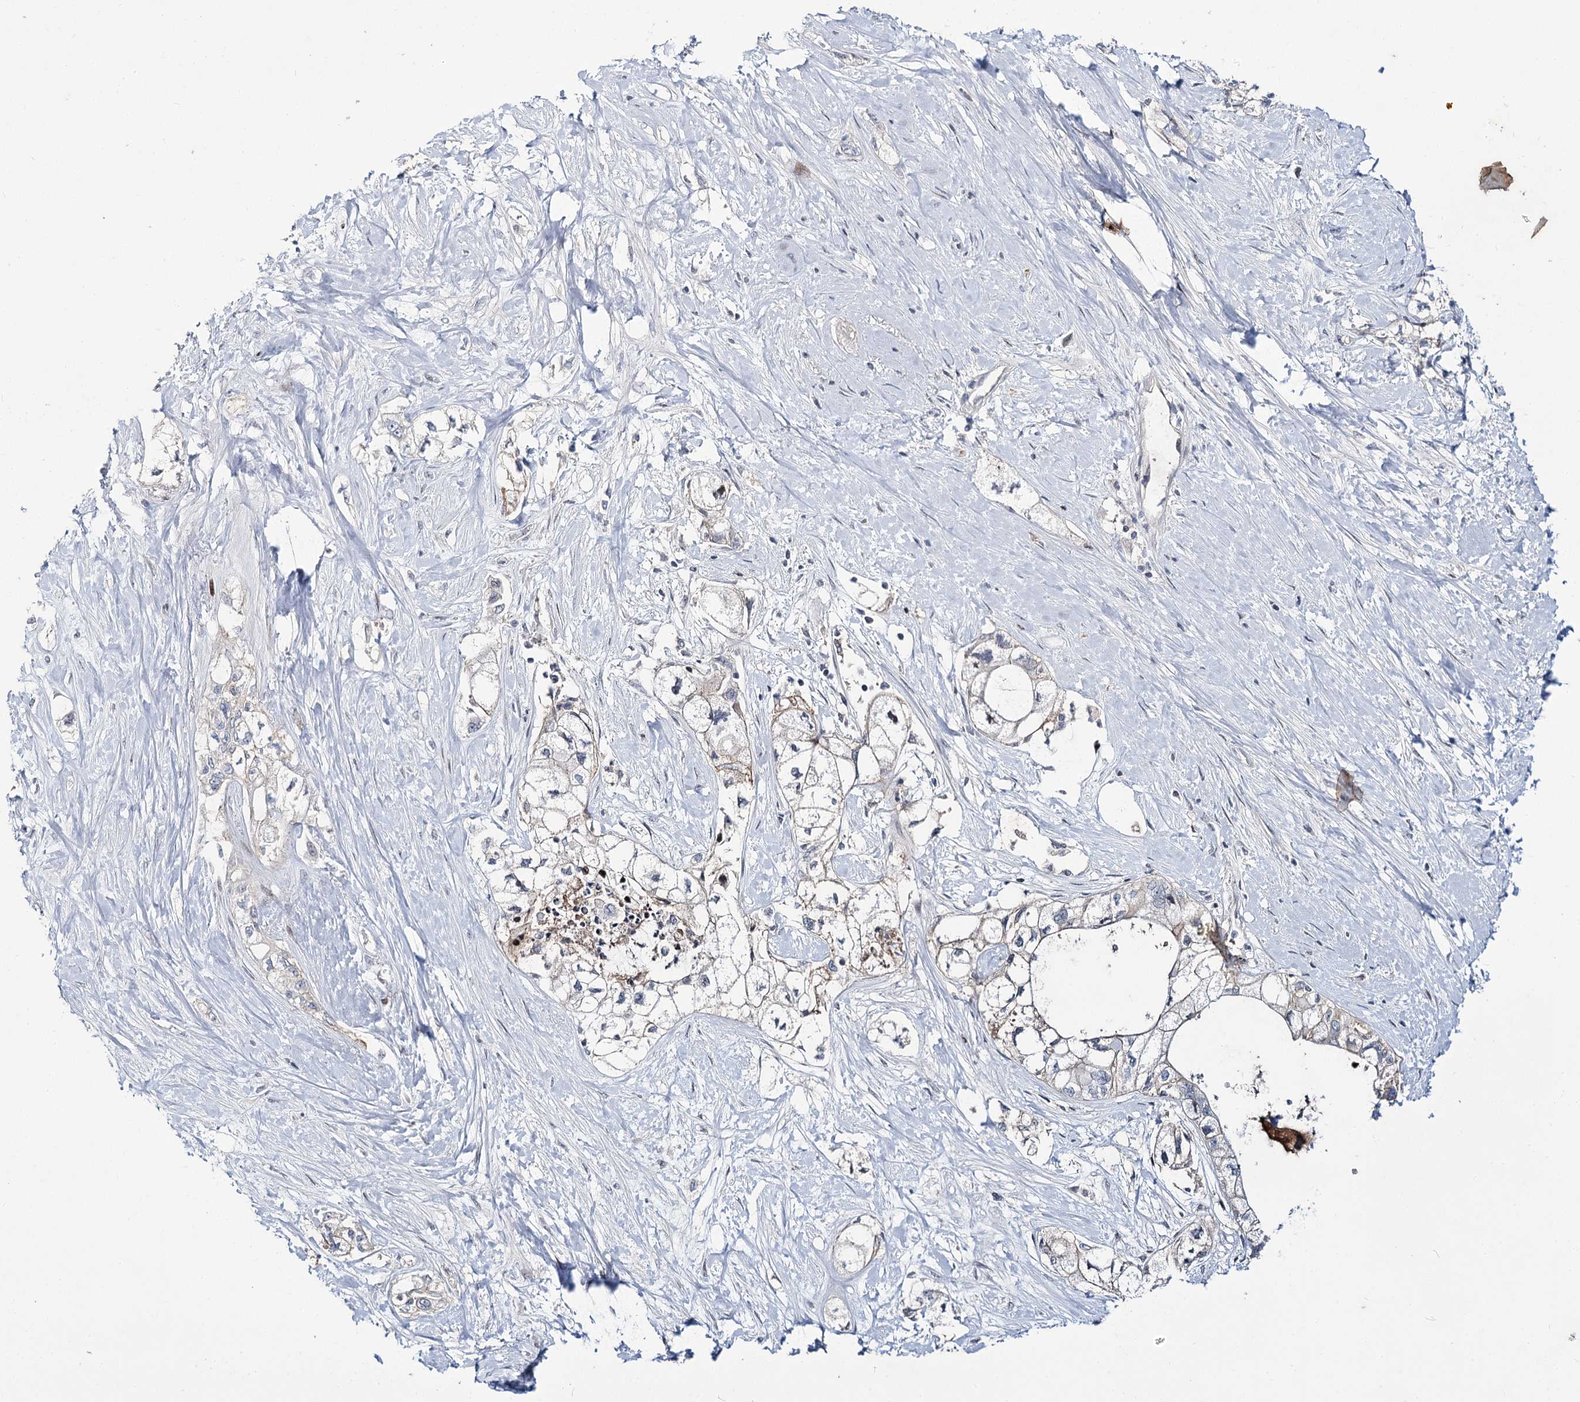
{"staining": {"intensity": "negative", "quantity": "none", "location": "none"}, "tissue": "pancreatic cancer", "cell_type": "Tumor cells", "image_type": "cancer", "snomed": [{"axis": "morphology", "description": "Adenocarcinoma, NOS"}, {"axis": "topography", "description": "Pancreas"}], "caption": "High magnification brightfield microscopy of pancreatic cancer (adenocarcinoma) stained with DAB (brown) and counterstained with hematoxylin (blue): tumor cells show no significant positivity. (DAB immunohistochemistry (IHC), high magnification).", "gene": "ITFG2", "patient": {"sex": "male", "age": 70}}